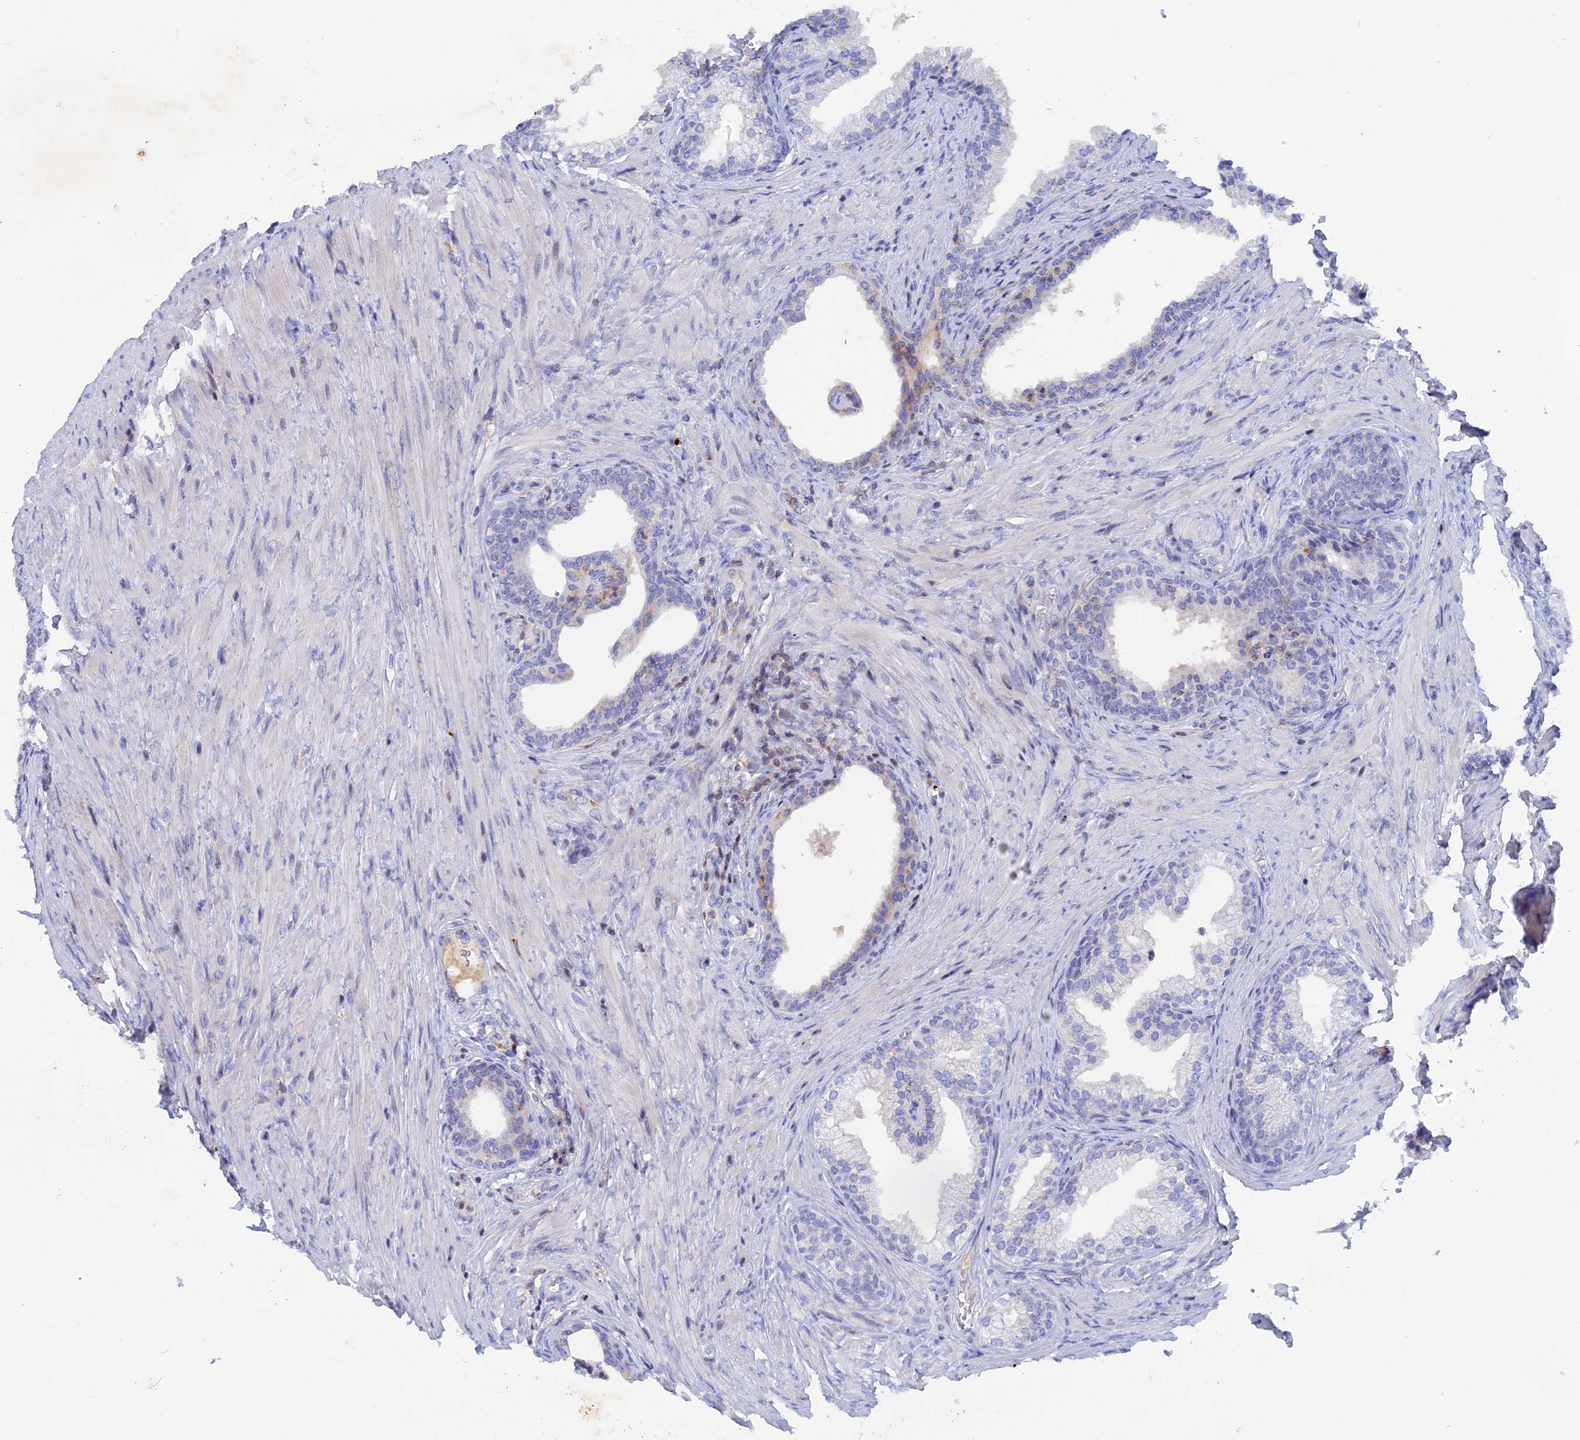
{"staining": {"intensity": "negative", "quantity": "none", "location": "none"}, "tissue": "prostate", "cell_type": "Glandular cells", "image_type": "normal", "snomed": [{"axis": "morphology", "description": "Normal tissue, NOS"}, {"axis": "topography", "description": "Prostate"}], "caption": "An immunohistochemistry photomicrograph of unremarkable prostate is shown. There is no staining in glandular cells of prostate. (Brightfield microscopy of DAB IHC at high magnification).", "gene": "ACP7", "patient": {"sex": "male", "age": 76}}